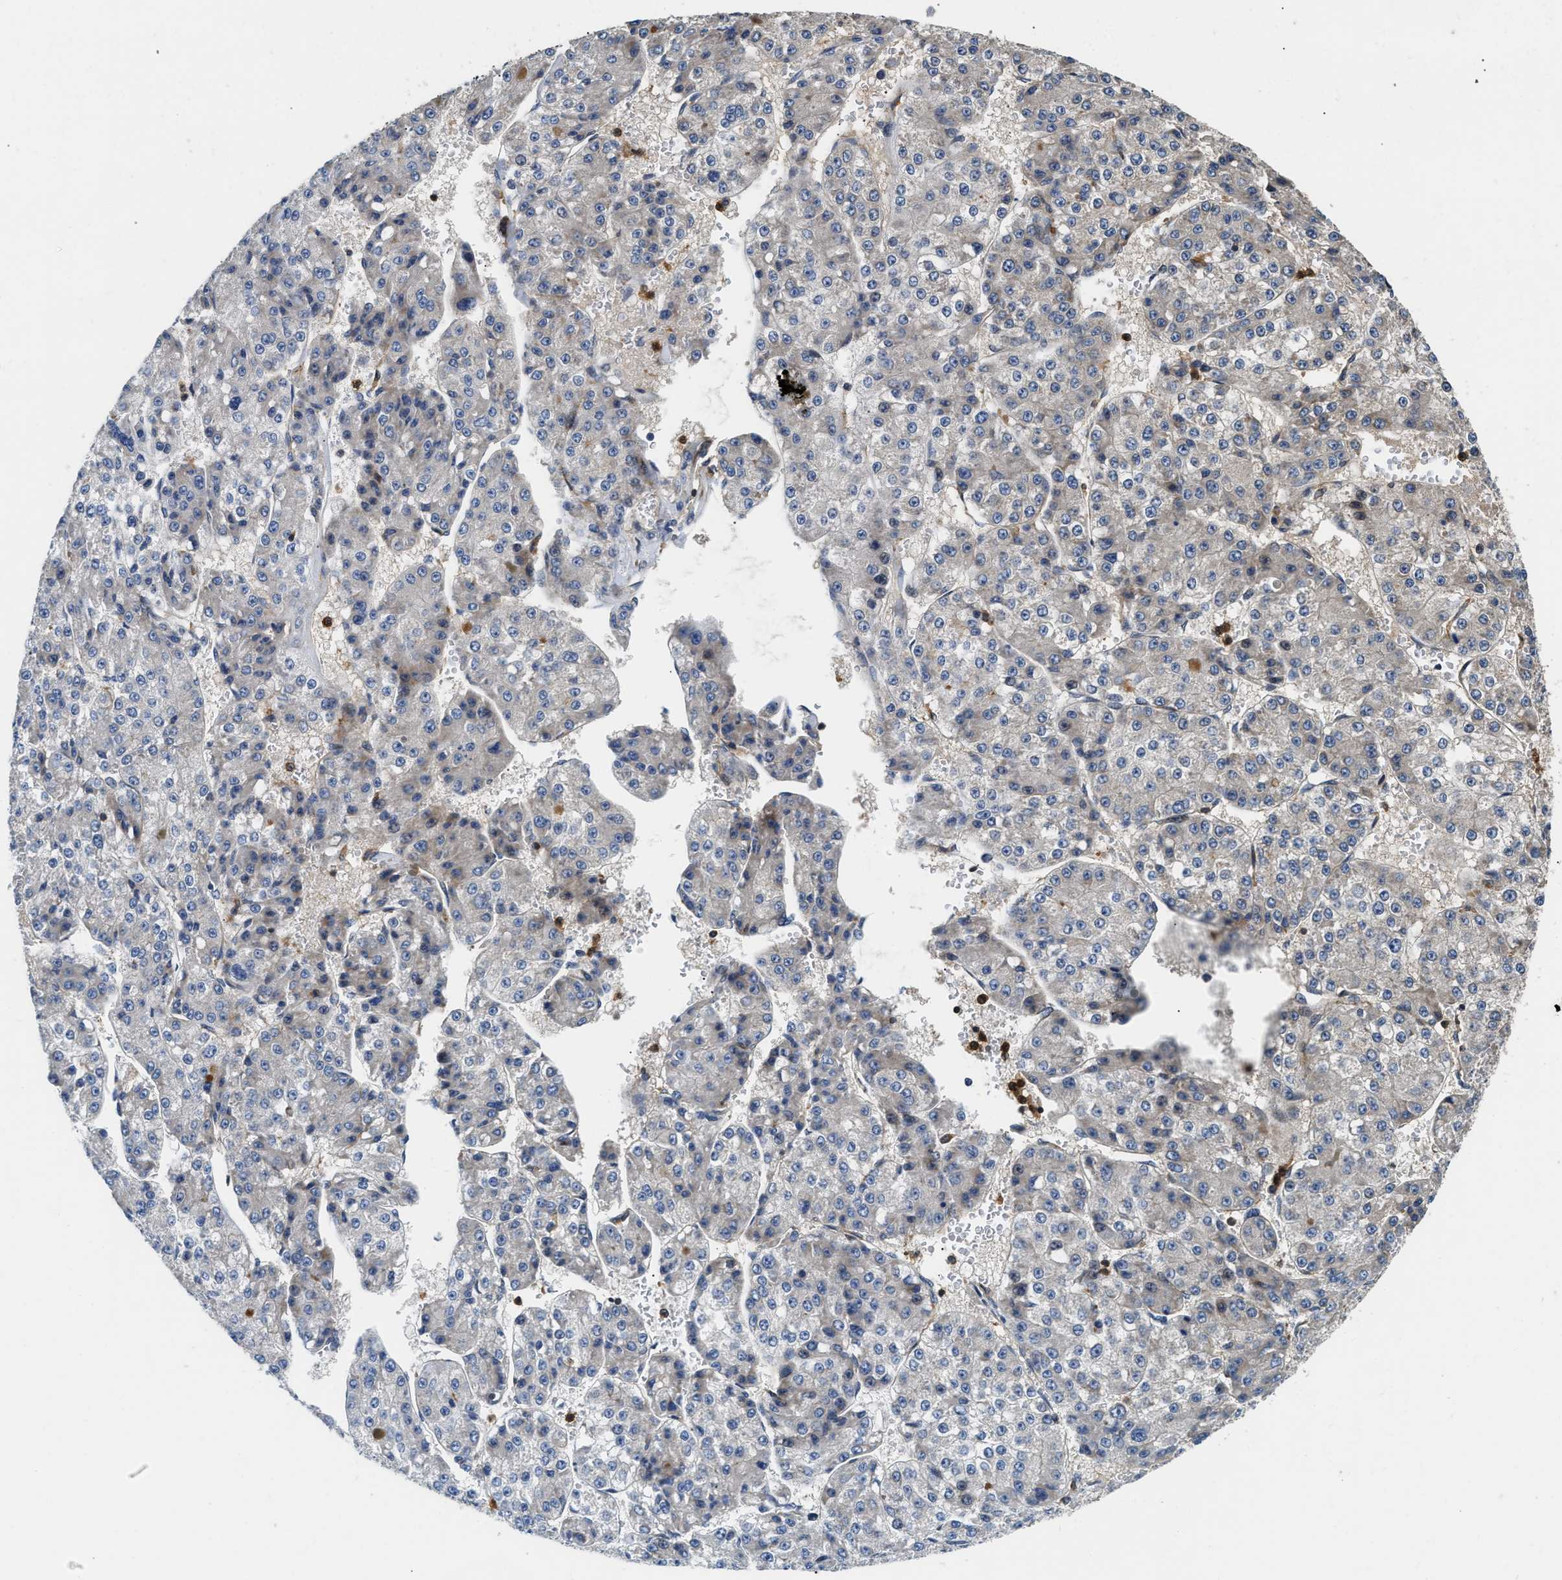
{"staining": {"intensity": "negative", "quantity": "none", "location": "none"}, "tissue": "liver cancer", "cell_type": "Tumor cells", "image_type": "cancer", "snomed": [{"axis": "morphology", "description": "Carcinoma, Hepatocellular, NOS"}, {"axis": "topography", "description": "Liver"}], "caption": "This is an immunohistochemistry (IHC) histopathology image of liver hepatocellular carcinoma. There is no positivity in tumor cells.", "gene": "OSTF1", "patient": {"sex": "female", "age": 73}}